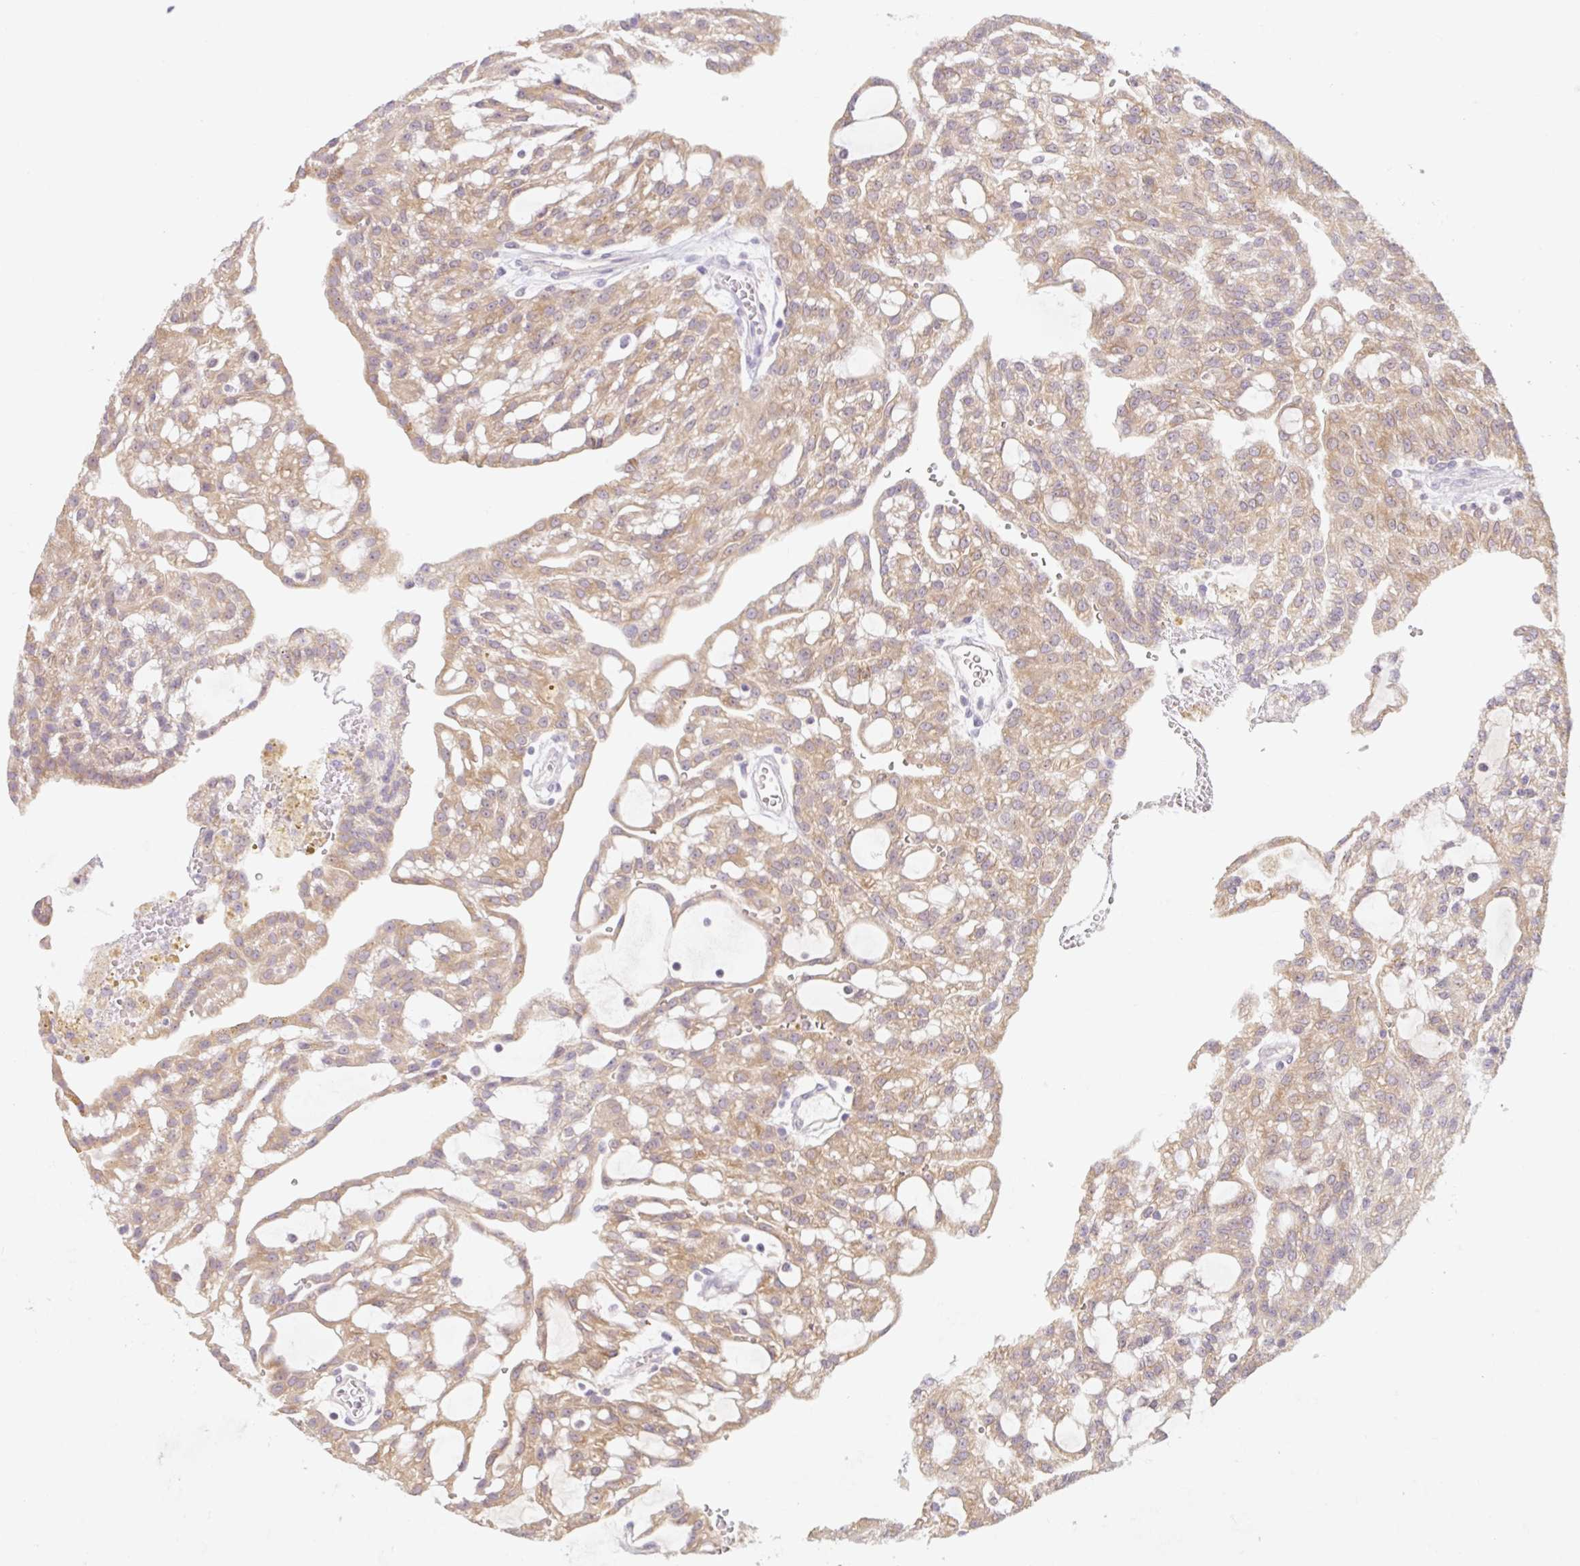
{"staining": {"intensity": "moderate", "quantity": ">75%", "location": "cytoplasmic/membranous"}, "tissue": "renal cancer", "cell_type": "Tumor cells", "image_type": "cancer", "snomed": [{"axis": "morphology", "description": "Adenocarcinoma, NOS"}, {"axis": "topography", "description": "Kidney"}], "caption": "Adenocarcinoma (renal) tissue exhibits moderate cytoplasmic/membranous positivity in approximately >75% of tumor cells, visualized by immunohistochemistry.", "gene": "MIA2", "patient": {"sex": "male", "age": 63}}